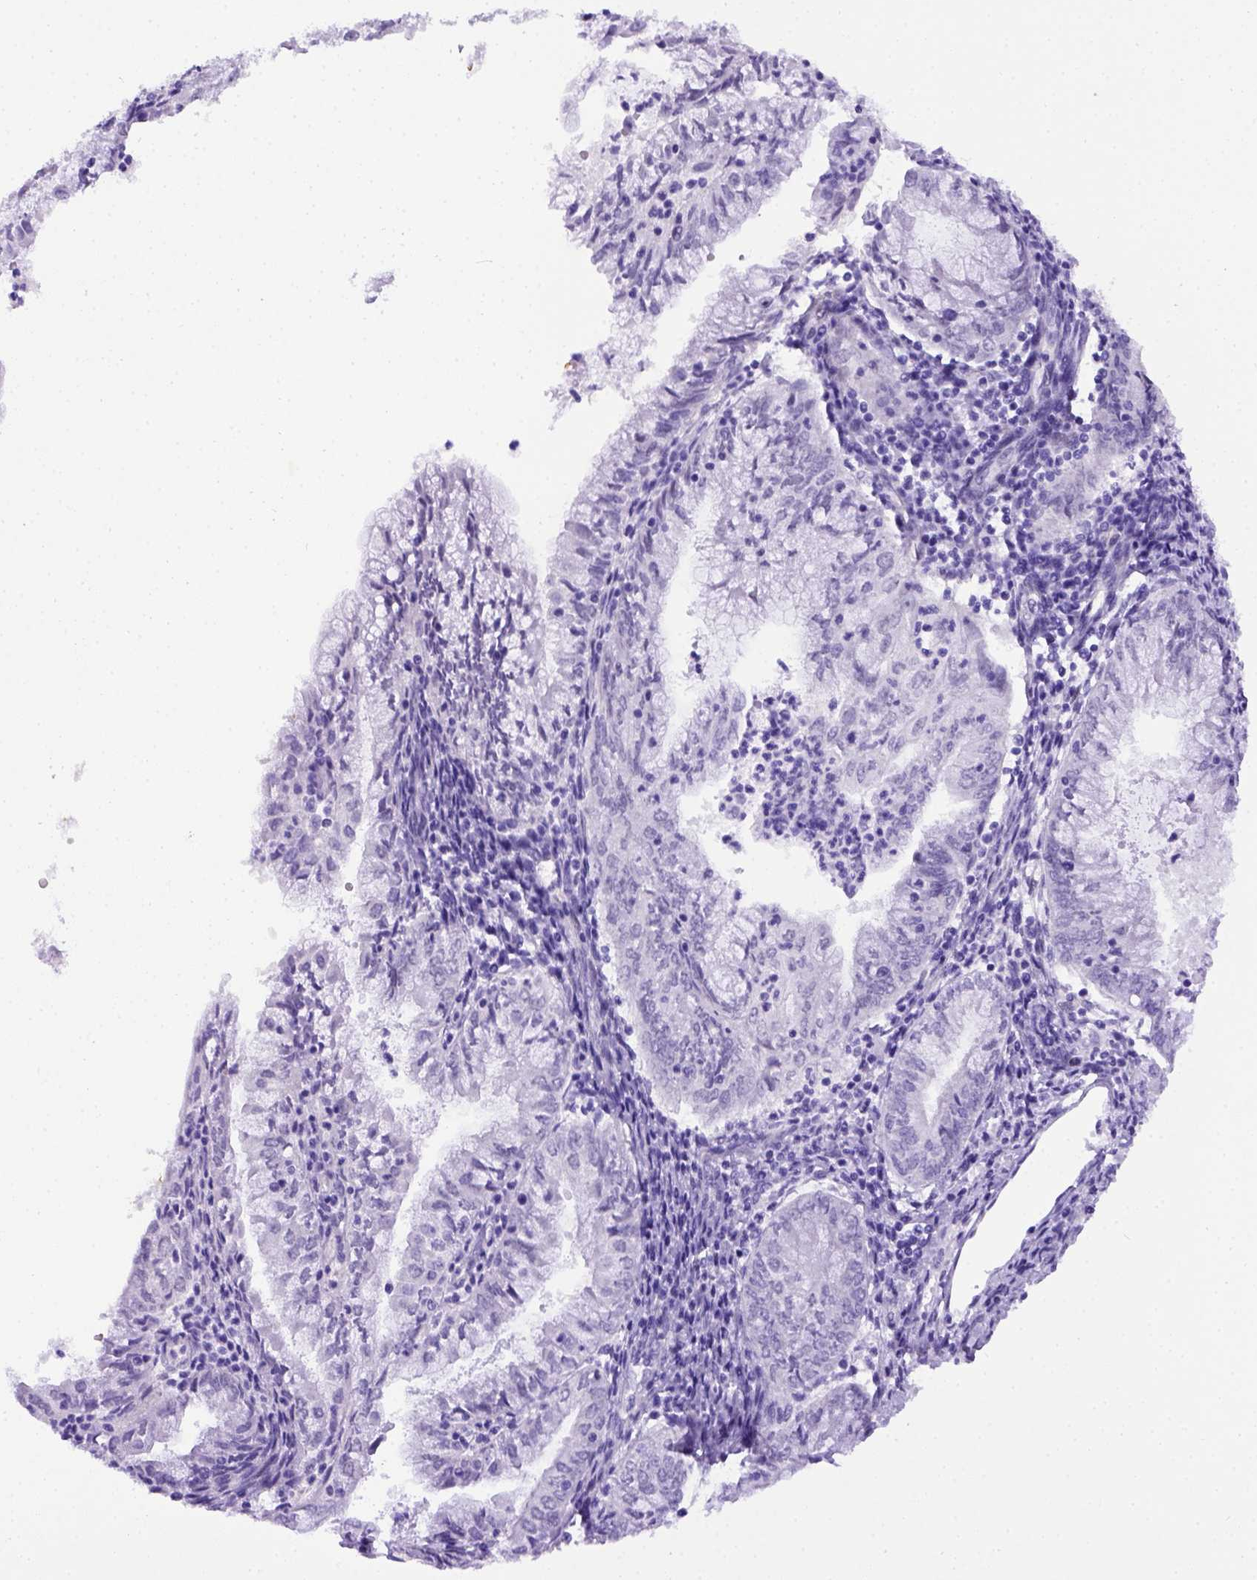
{"staining": {"intensity": "negative", "quantity": "none", "location": "none"}, "tissue": "endometrial cancer", "cell_type": "Tumor cells", "image_type": "cancer", "snomed": [{"axis": "morphology", "description": "Adenocarcinoma, NOS"}, {"axis": "topography", "description": "Endometrium"}], "caption": "Tumor cells are negative for brown protein staining in endometrial adenocarcinoma.", "gene": "ADAM12", "patient": {"sex": "female", "age": 55}}